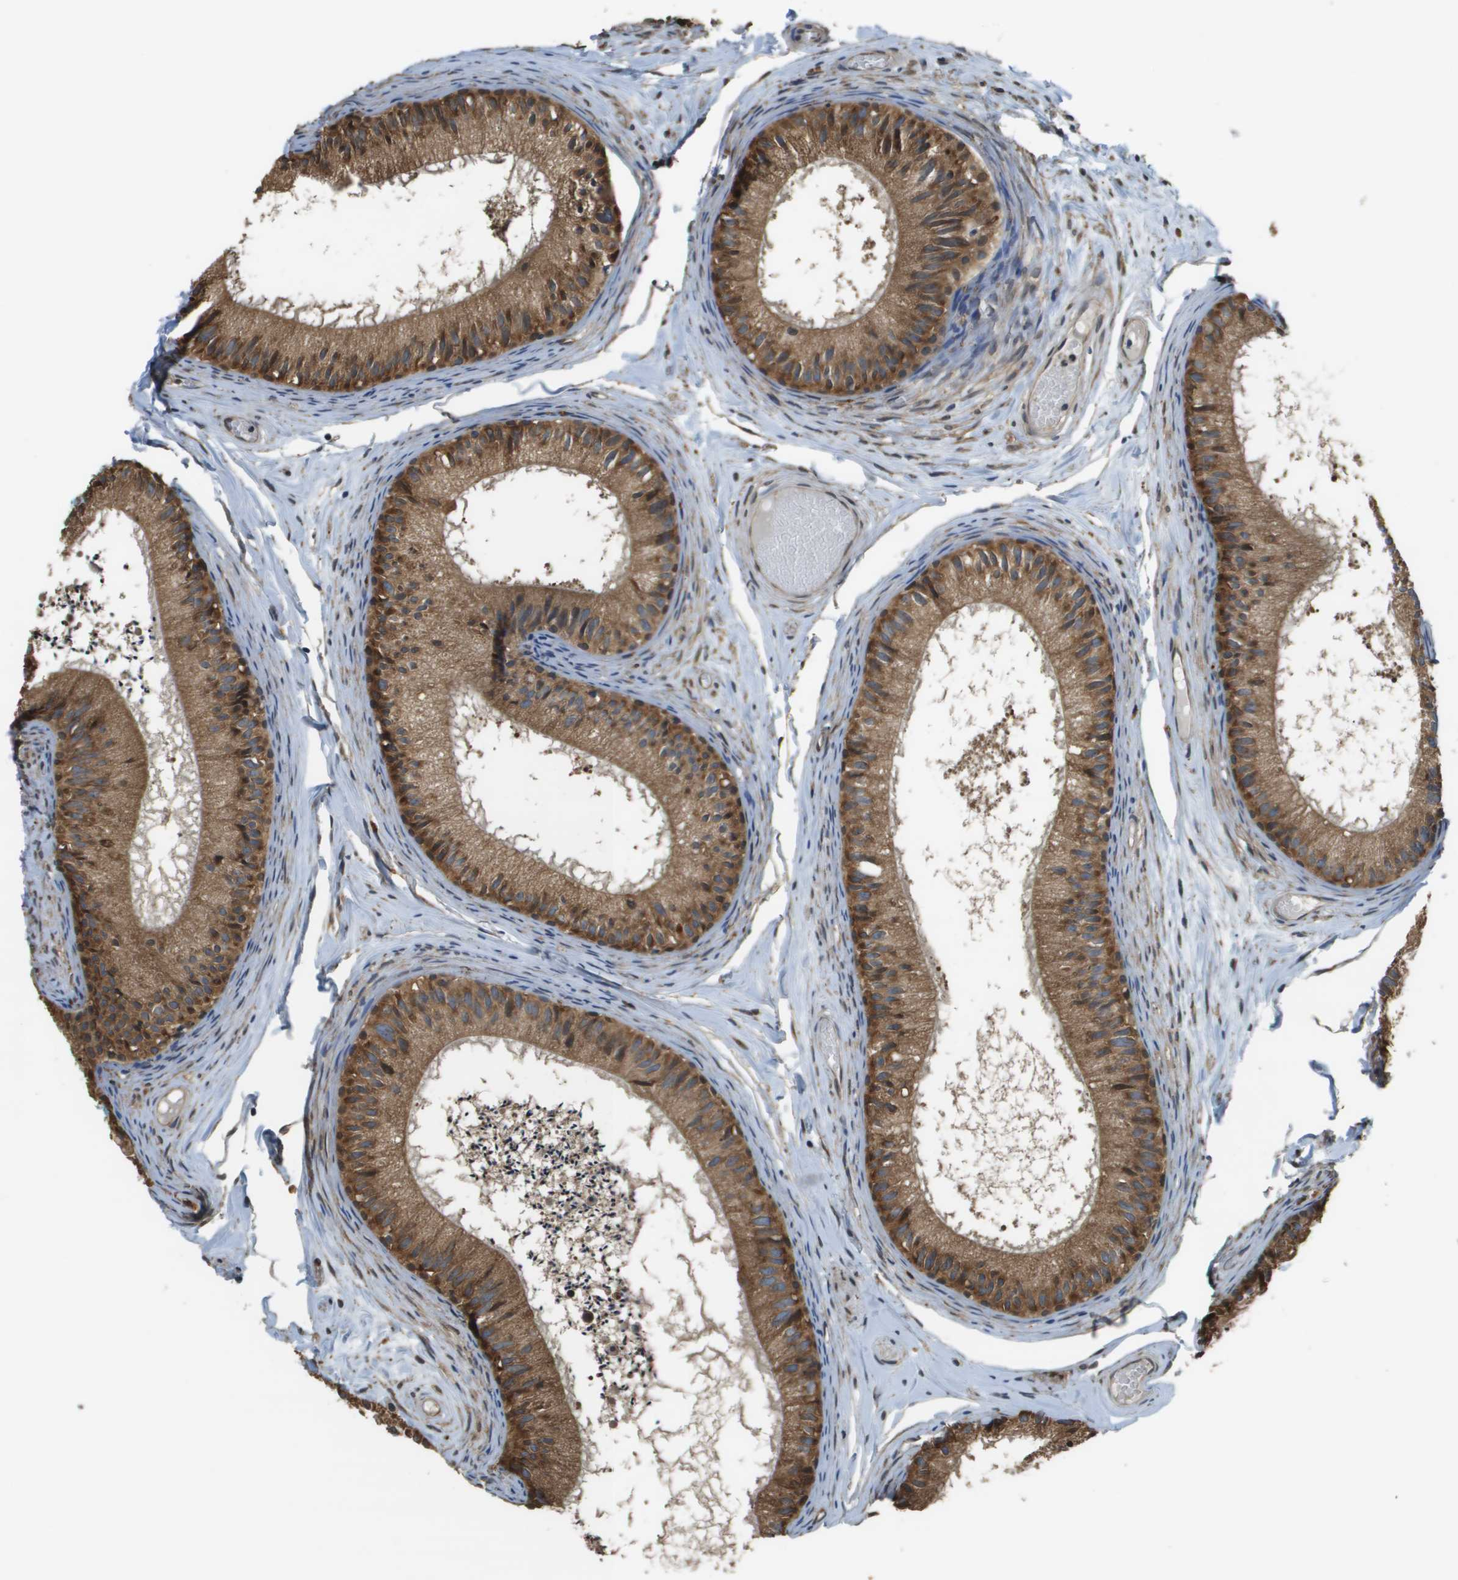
{"staining": {"intensity": "moderate", "quantity": ">75%", "location": "cytoplasmic/membranous"}, "tissue": "epididymis", "cell_type": "Glandular cells", "image_type": "normal", "snomed": [{"axis": "morphology", "description": "Normal tissue, NOS"}, {"axis": "topography", "description": "Epididymis"}], "caption": "Immunohistochemistry (IHC) image of normal epididymis: epididymis stained using immunohistochemistry displays medium levels of moderate protein expression localized specifically in the cytoplasmic/membranous of glandular cells, appearing as a cytoplasmic/membranous brown color.", "gene": "SEC62", "patient": {"sex": "male", "age": 46}}